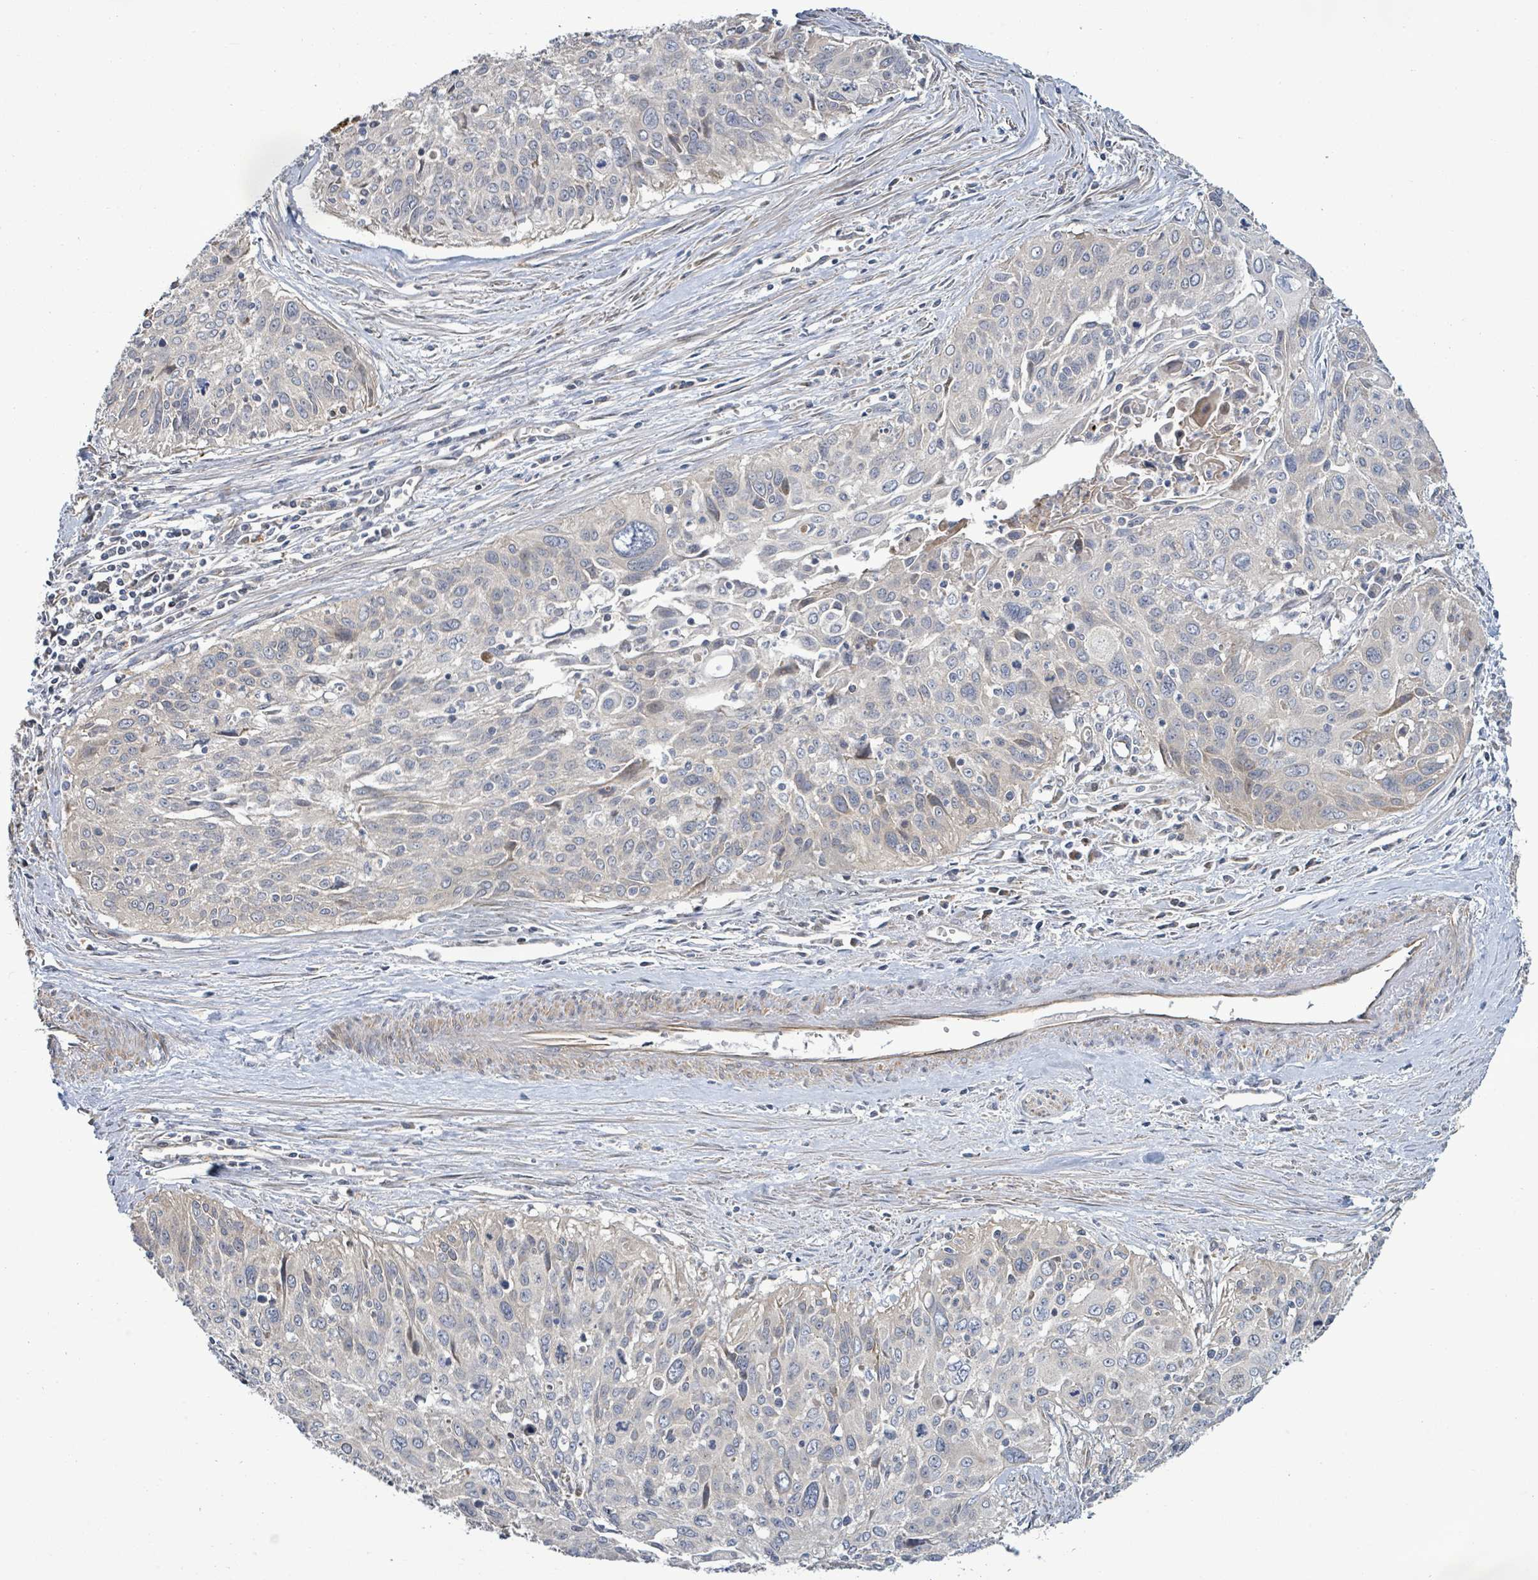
{"staining": {"intensity": "negative", "quantity": "none", "location": "none"}, "tissue": "cervical cancer", "cell_type": "Tumor cells", "image_type": "cancer", "snomed": [{"axis": "morphology", "description": "Squamous cell carcinoma, NOS"}, {"axis": "topography", "description": "Cervix"}], "caption": "Immunohistochemical staining of cervical cancer shows no significant expression in tumor cells.", "gene": "KBTBD11", "patient": {"sex": "female", "age": 55}}